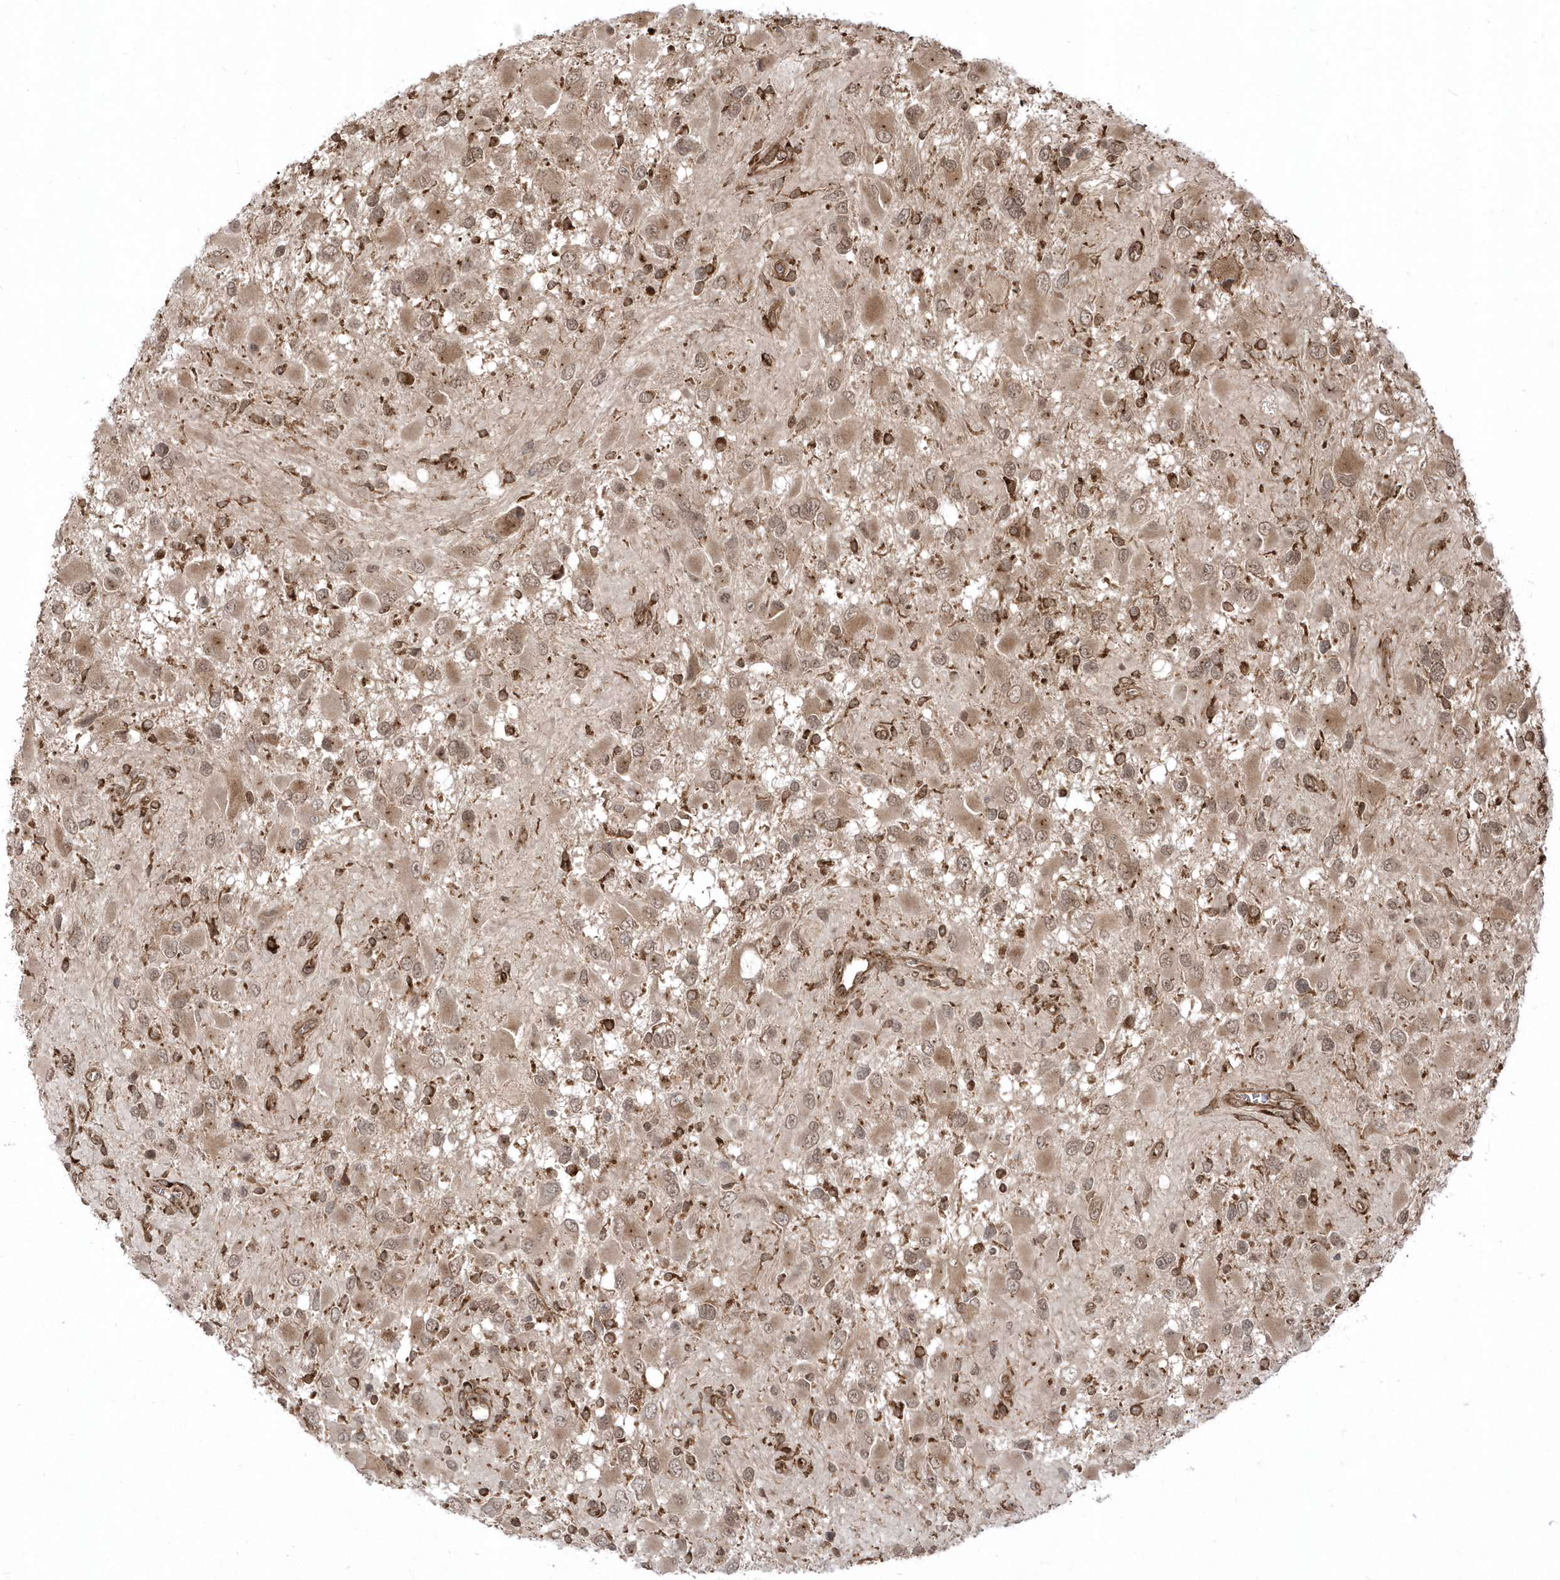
{"staining": {"intensity": "moderate", "quantity": "25%-75%", "location": "cytoplasmic/membranous,nuclear"}, "tissue": "glioma", "cell_type": "Tumor cells", "image_type": "cancer", "snomed": [{"axis": "morphology", "description": "Glioma, malignant, High grade"}, {"axis": "topography", "description": "Brain"}], "caption": "Immunohistochemical staining of malignant glioma (high-grade) exhibits medium levels of moderate cytoplasmic/membranous and nuclear protein expression in about 25%-75% of tumor cells.", "gene": "EPC2", "patient": {"sex": "male", "age": 53}}